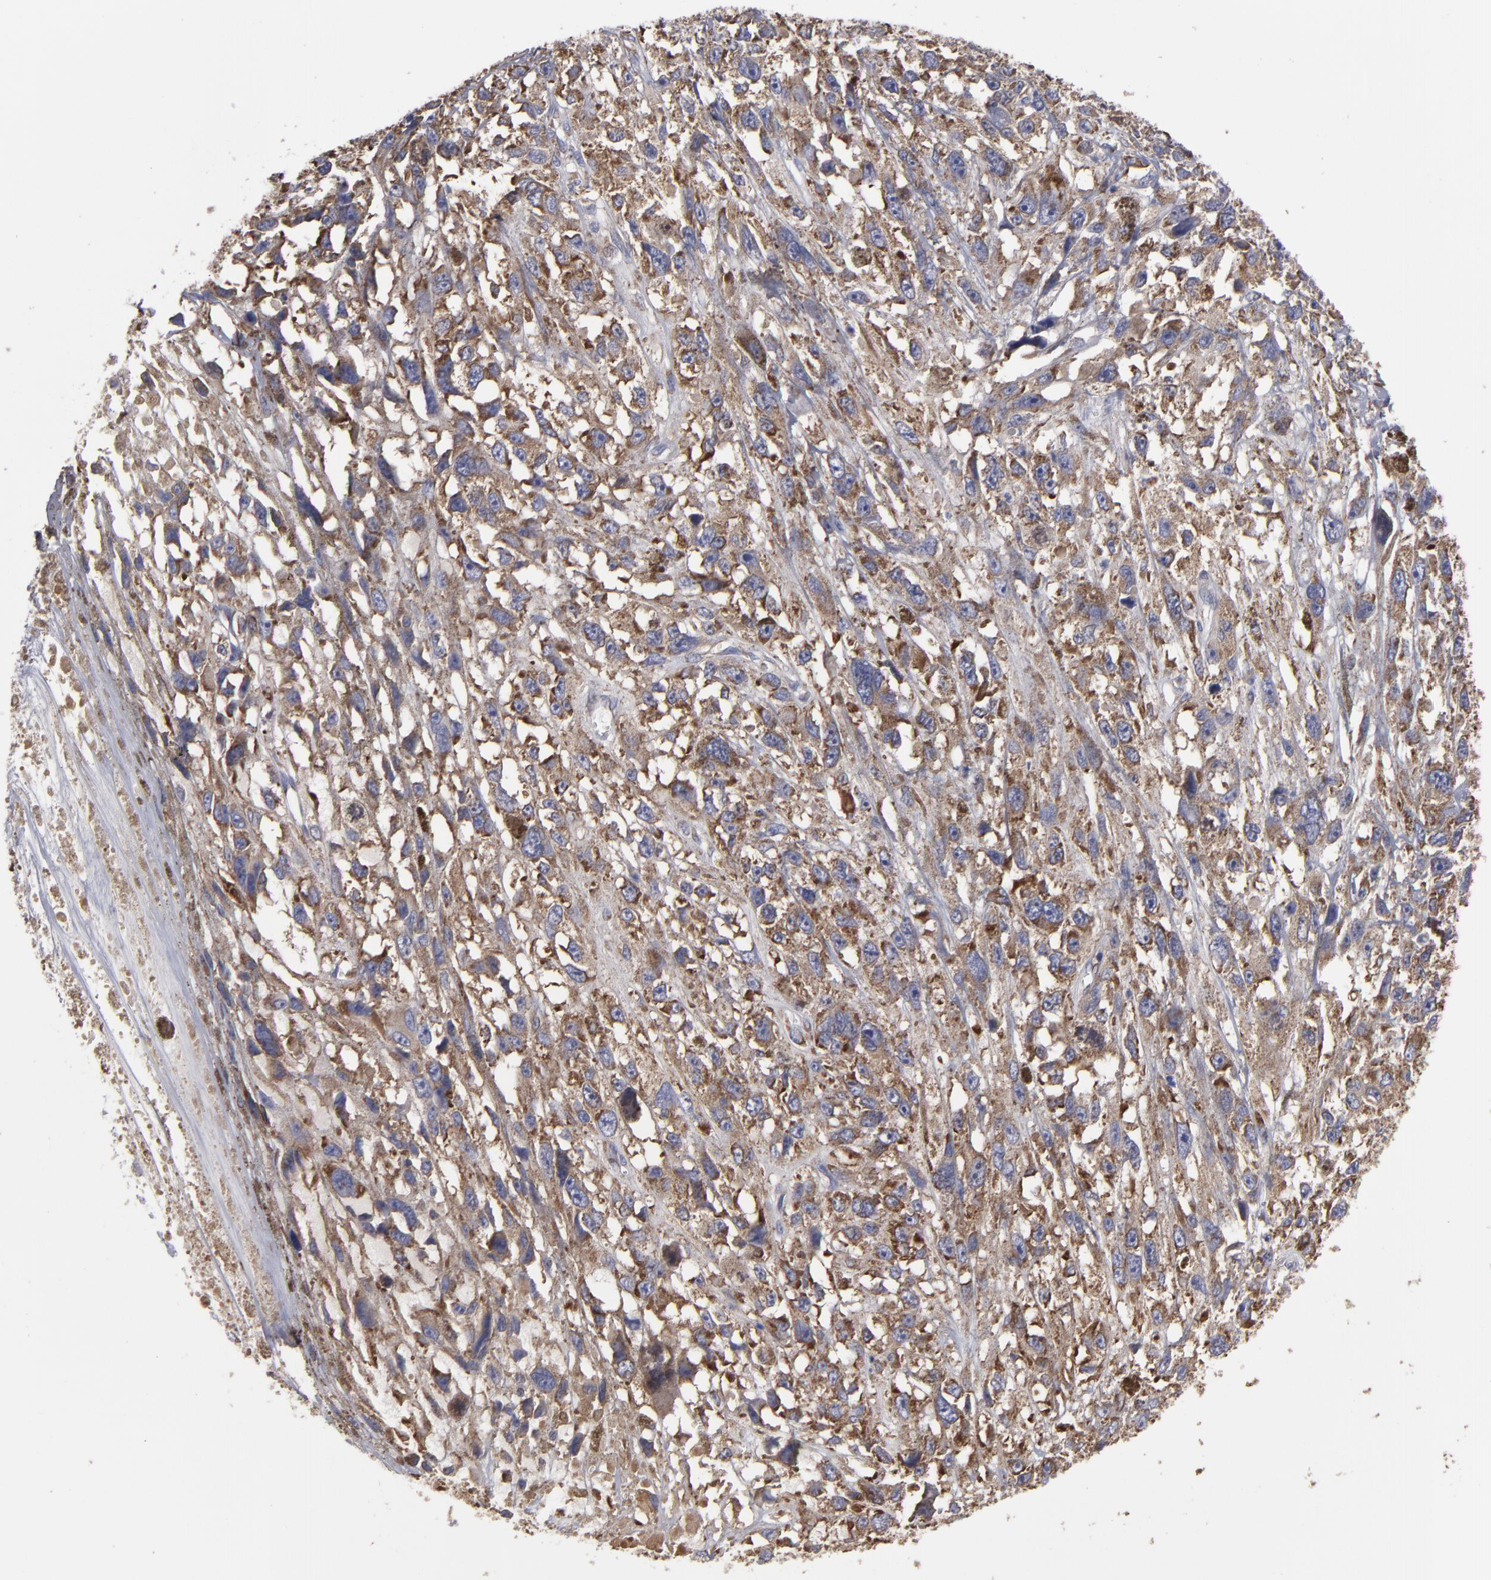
{"staining": {"intensity": "moderate", "quantity": ">75%", "location": "cytoplasmic/membranous"}, "tissue": "melanoma", "cell_type": "Tumor cells", "image_type": "cancer", "snomed": [{"axis": "morphology", "description": "Malignant melanoma, Metastatic site"}, {"axis": "topography", "description": "Lymph node"}], "caption": "A high-resolution photomicrograph shows IHC staining of malignant melanoma (metastatic site), which demonstrates moderate cytoplasmic/membranous positivity in approximately >75% of tumor cells.", "gene": "SND1", "patient": {"sex": "male", "age": 59}}